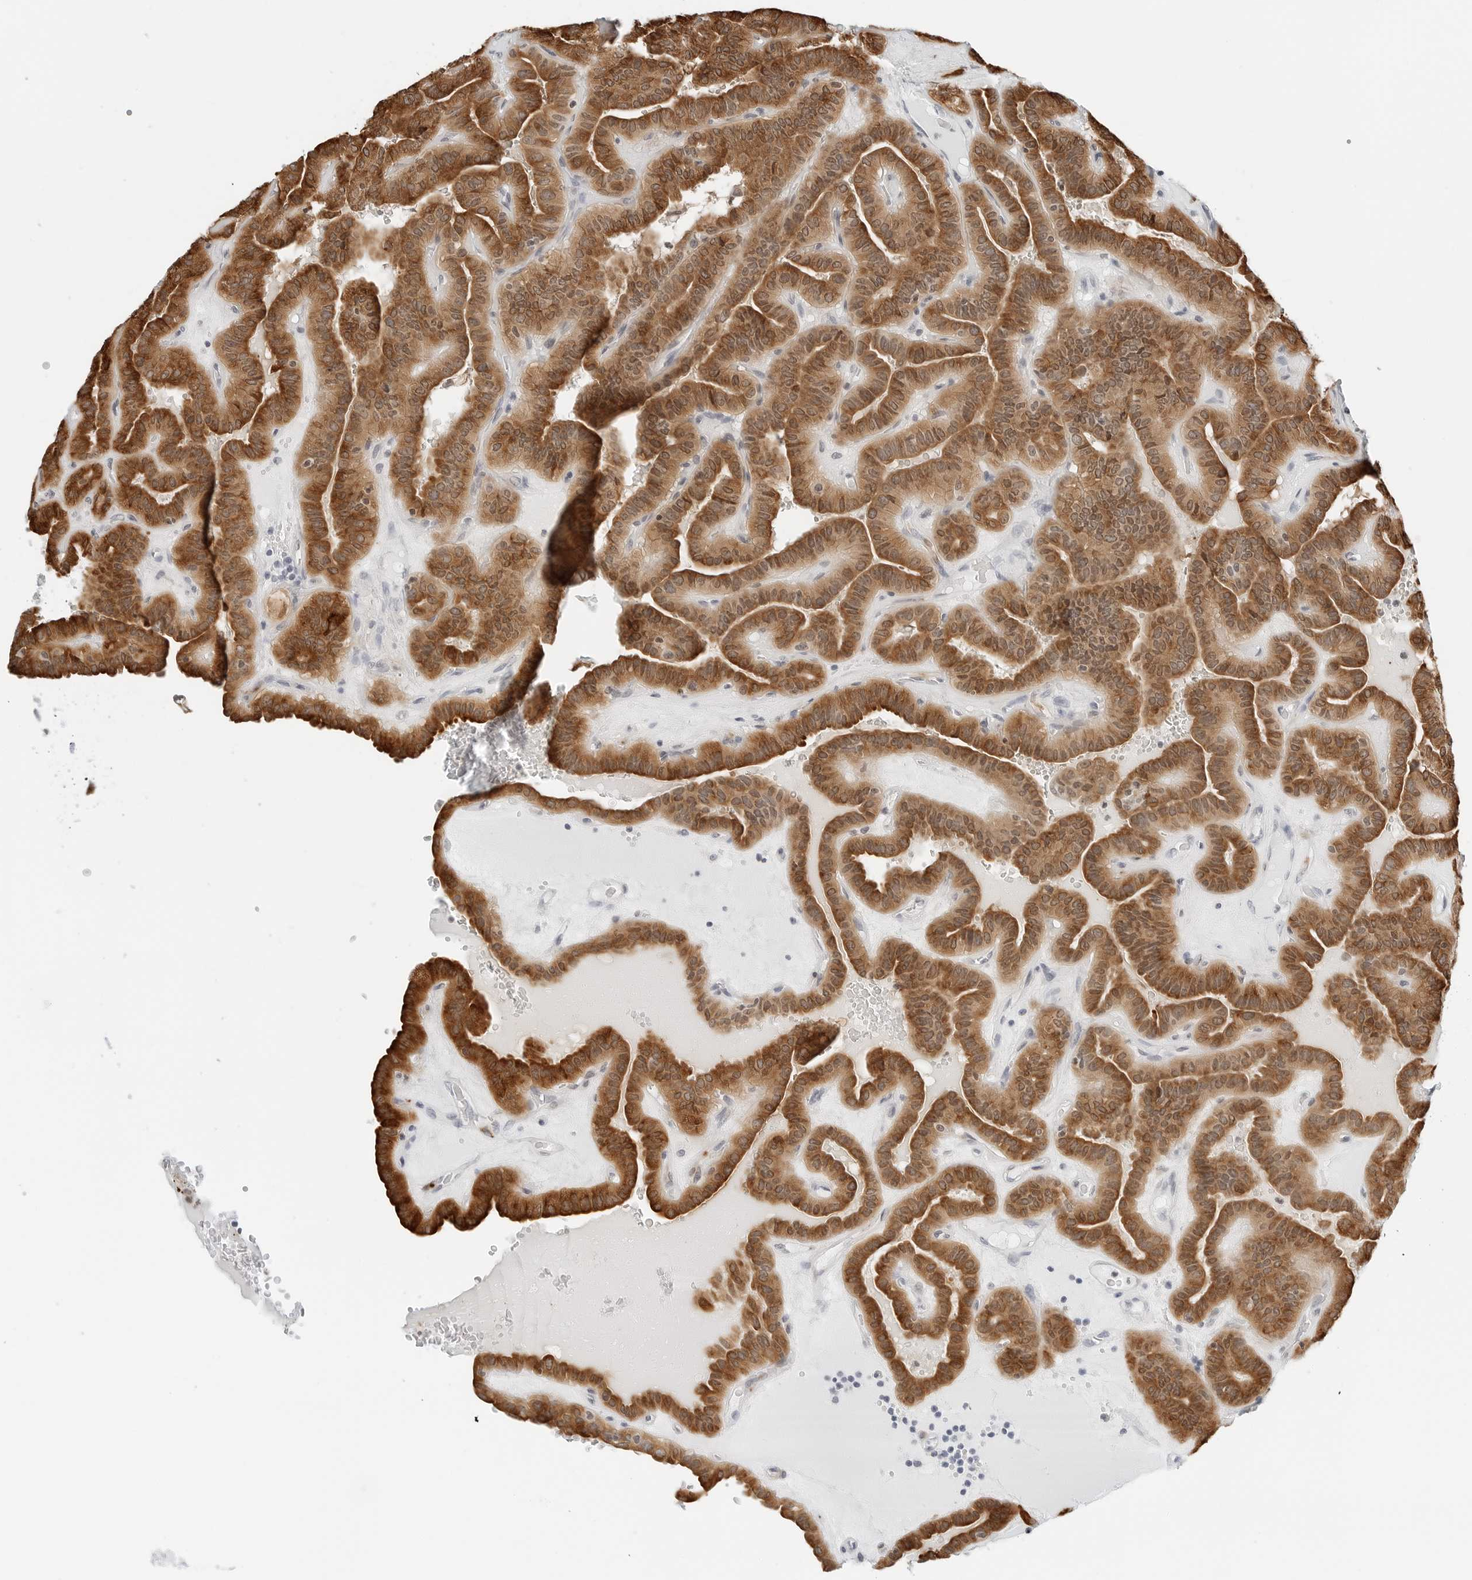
{"staining": {"intensity": "strong", "quantity": ">75%", "location": "cytoplasmic/membranous,nuclear"}, "tissue": "thyroid cancer", "cell_type": "Tumor cells", "image_type": "cancer", "snomed": [{"axis": "morphology", "description": "Papillary adenocarcinoma, NOS"}, {"axis": "topography", "description": "Thyroid gland"}], "caption": "A high-resolution image shows immunohistochemistry (IHC) staining of thyroid papillary adenocarcinoma, which exhibits strong cytoplasmic/membranous and nuclear staining in about >75% of tumor cells.", "gene": "P4HA2", "patient": {"sex": "male", "age": 77}}